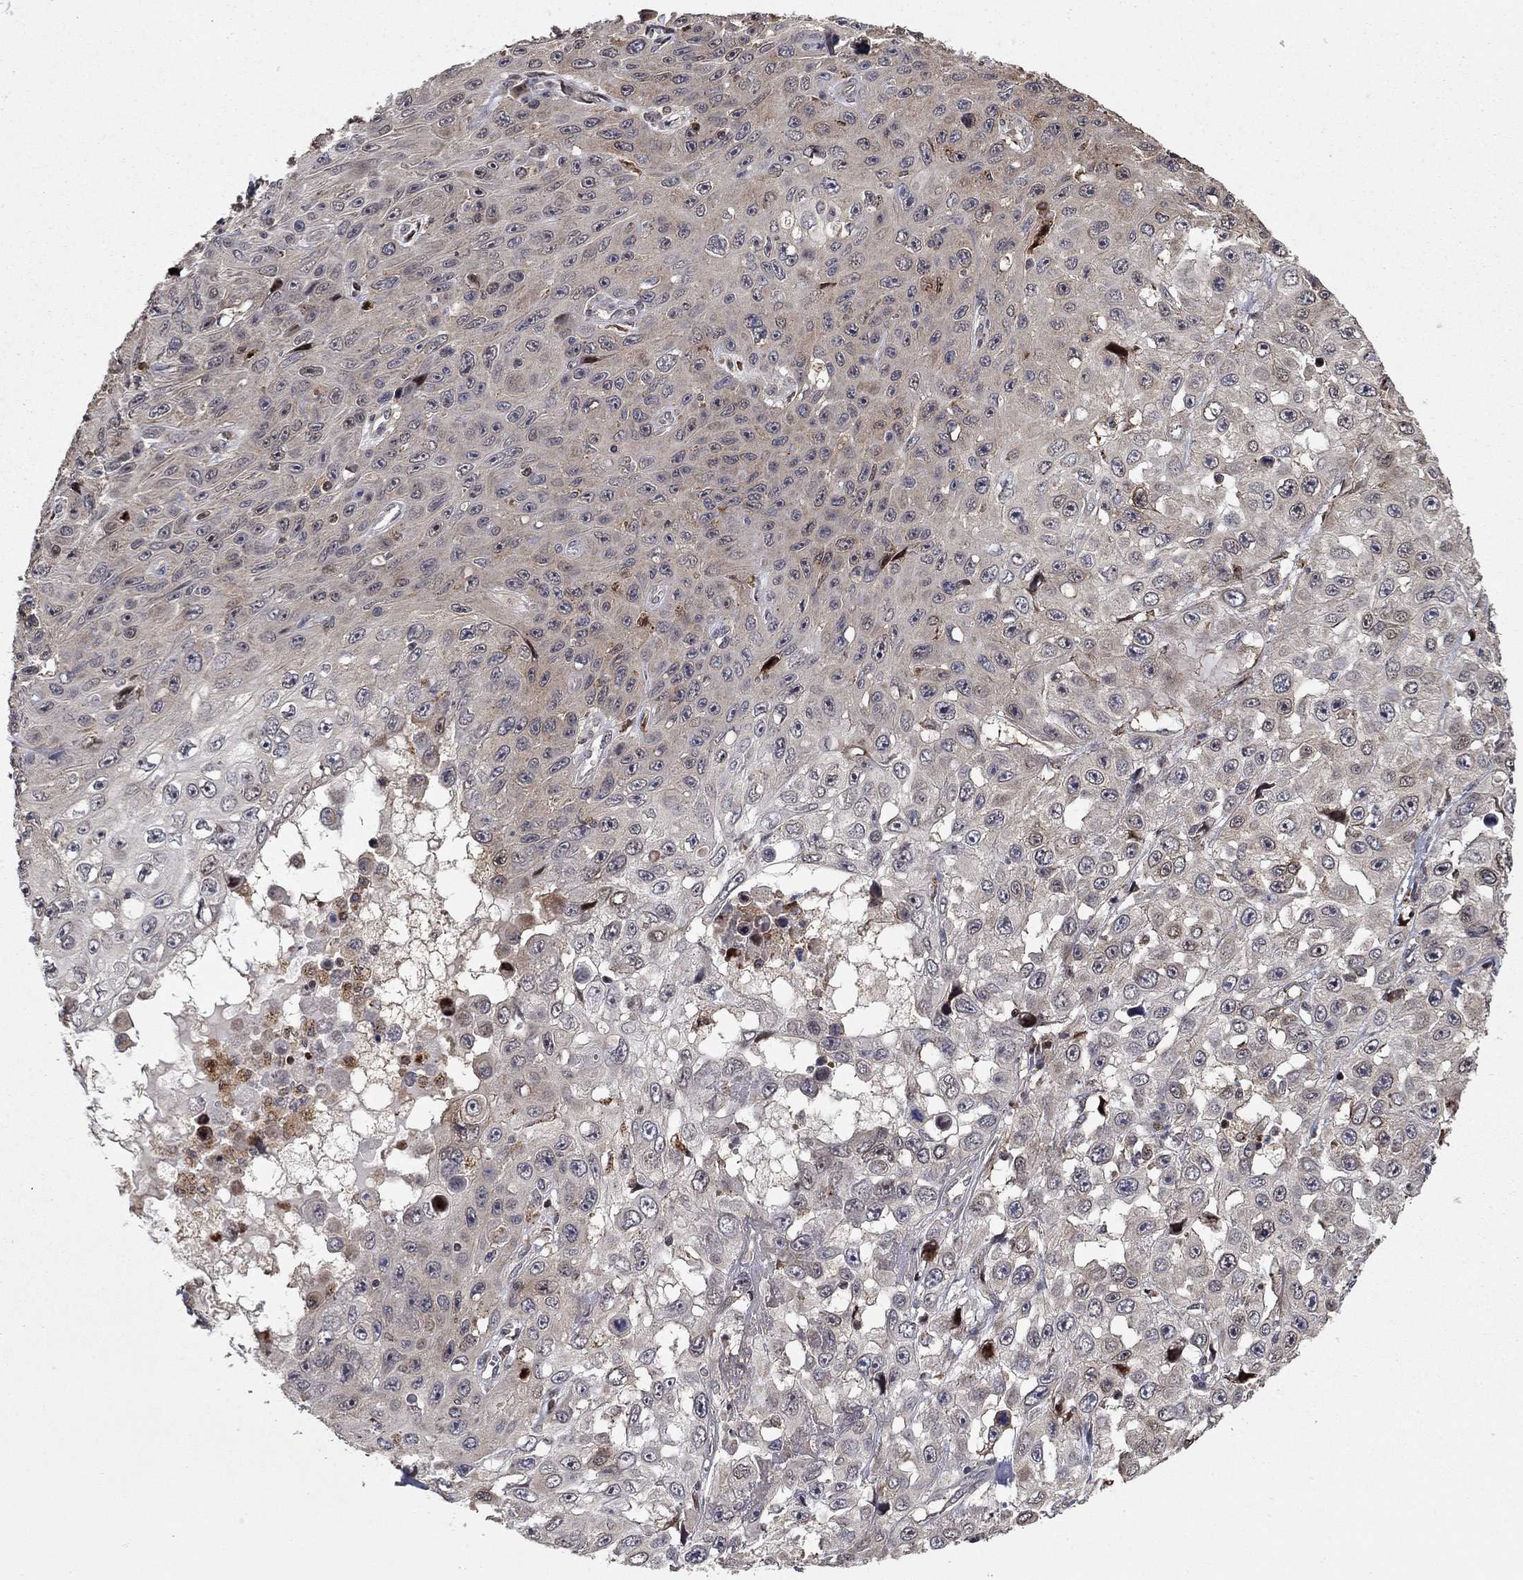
{"staining": {"intensity": "weak", "quantity": "25%-75%", "location": "cytoplasmic/membranous"}, "tissue": "skin cancer", "cell_type": "Tumor cells", "image_type": "cancer", "snomed": [{"axis": "morphology", "description": "Squamous cell carcinoma, NOS"}, {"axis": "topography", "description": "Skin"}], "caption": "Immunohistochemical staining of human skin cancer (squamous cell carcinoma) displays low levels of weak cytoplasmic/membranous protein staining in about 25%-75% of tumor cells. (DAB = brown stain, brightfield microscopy at high magnification).", "gene": "LPCAT4", "patient": {"sex": "male", "age": 82}}